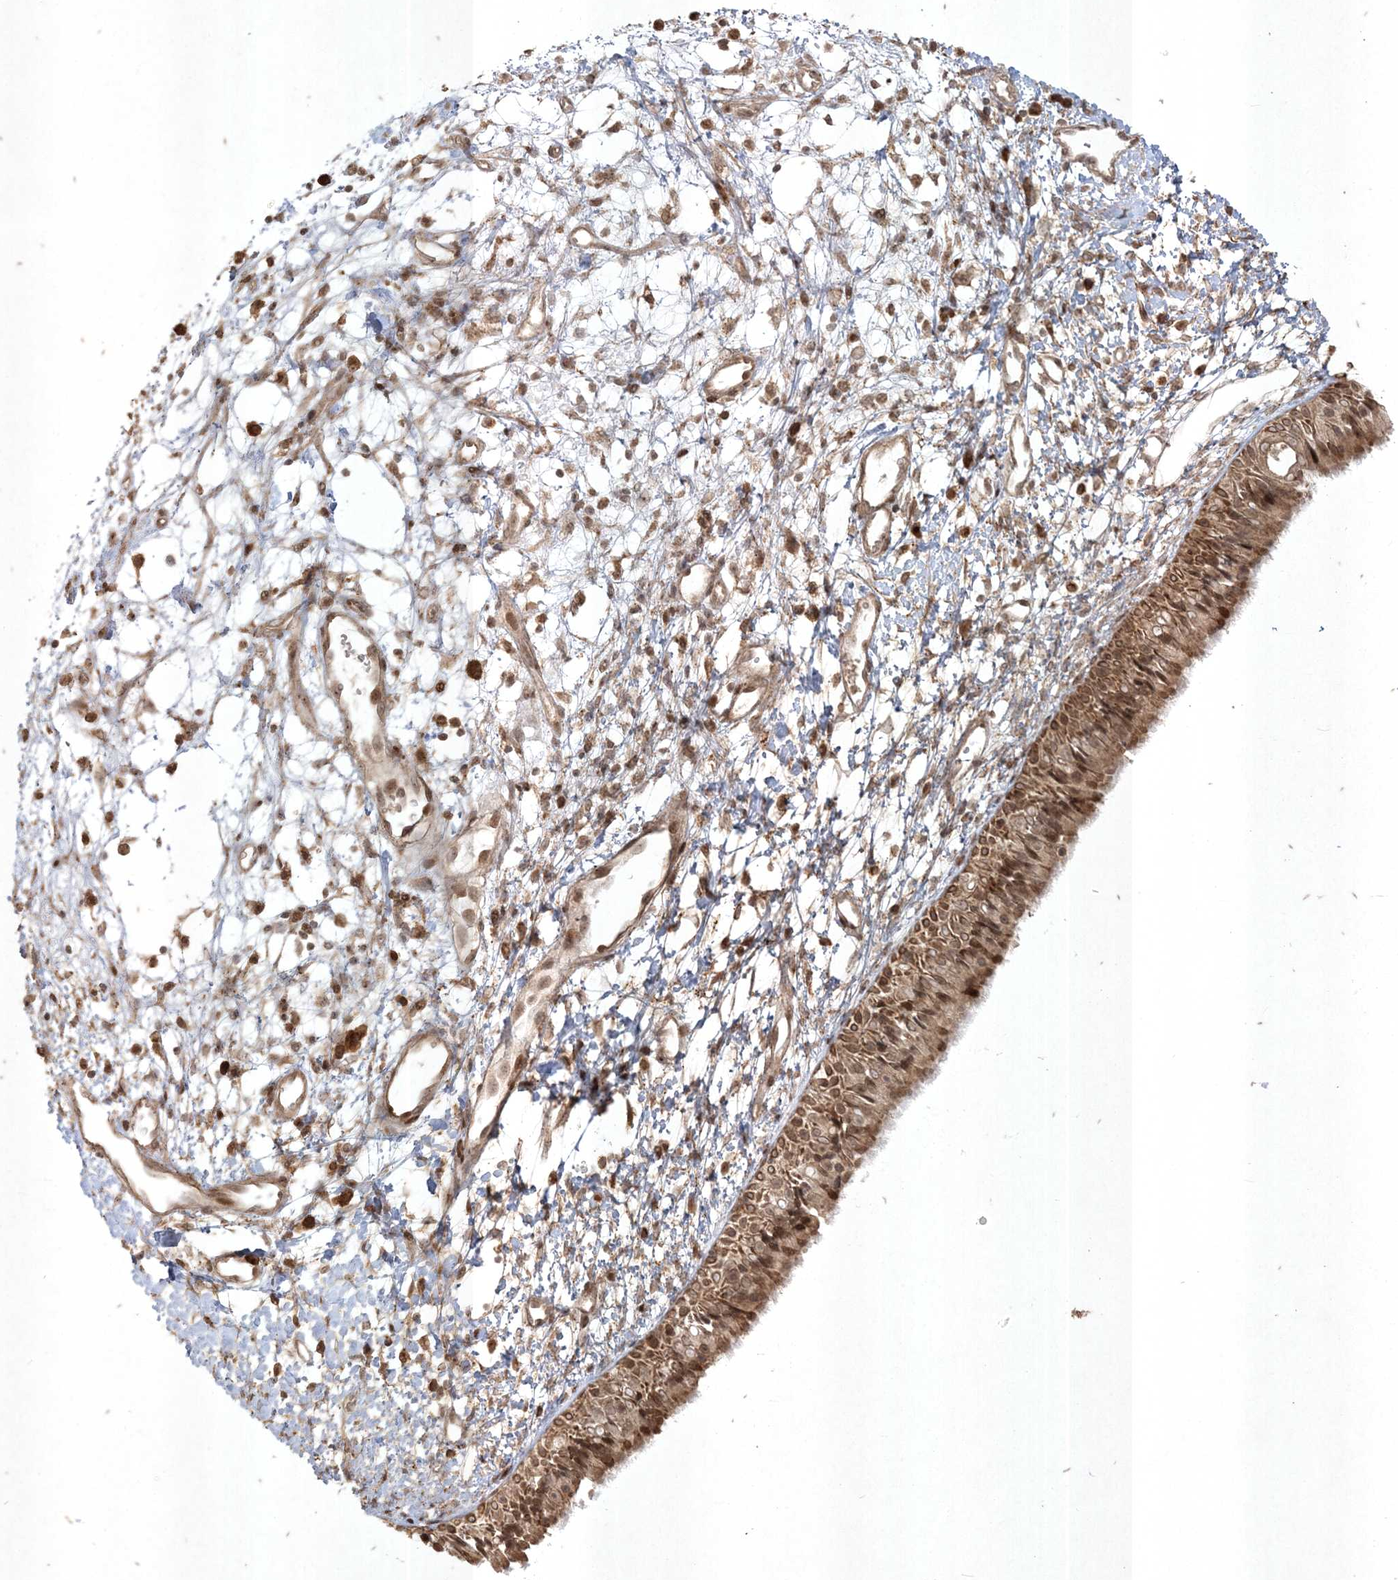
{"staining": {"intensity": "moderate", "quantity": ">75%", "location": "cytoplasmic/membranous,nuclear"}, "tissue": "nasopharynx", "cell_type": "Respiratory epithelial cells", "image_type": "normal", "snomed": [{"axis": "morphology", "description": "Normal tissue, NOS"}, {"axis": "topography", "description": "Nasopharynx"}], "caption": "Protein staining shows moderate cytoplasmic/membranous,nuclear staining in about >75% of respiratory epithelial cells in unremarkable nasopharynx.", "gene": "RRAS", "patient": {"sex": "male", "age": 22}}